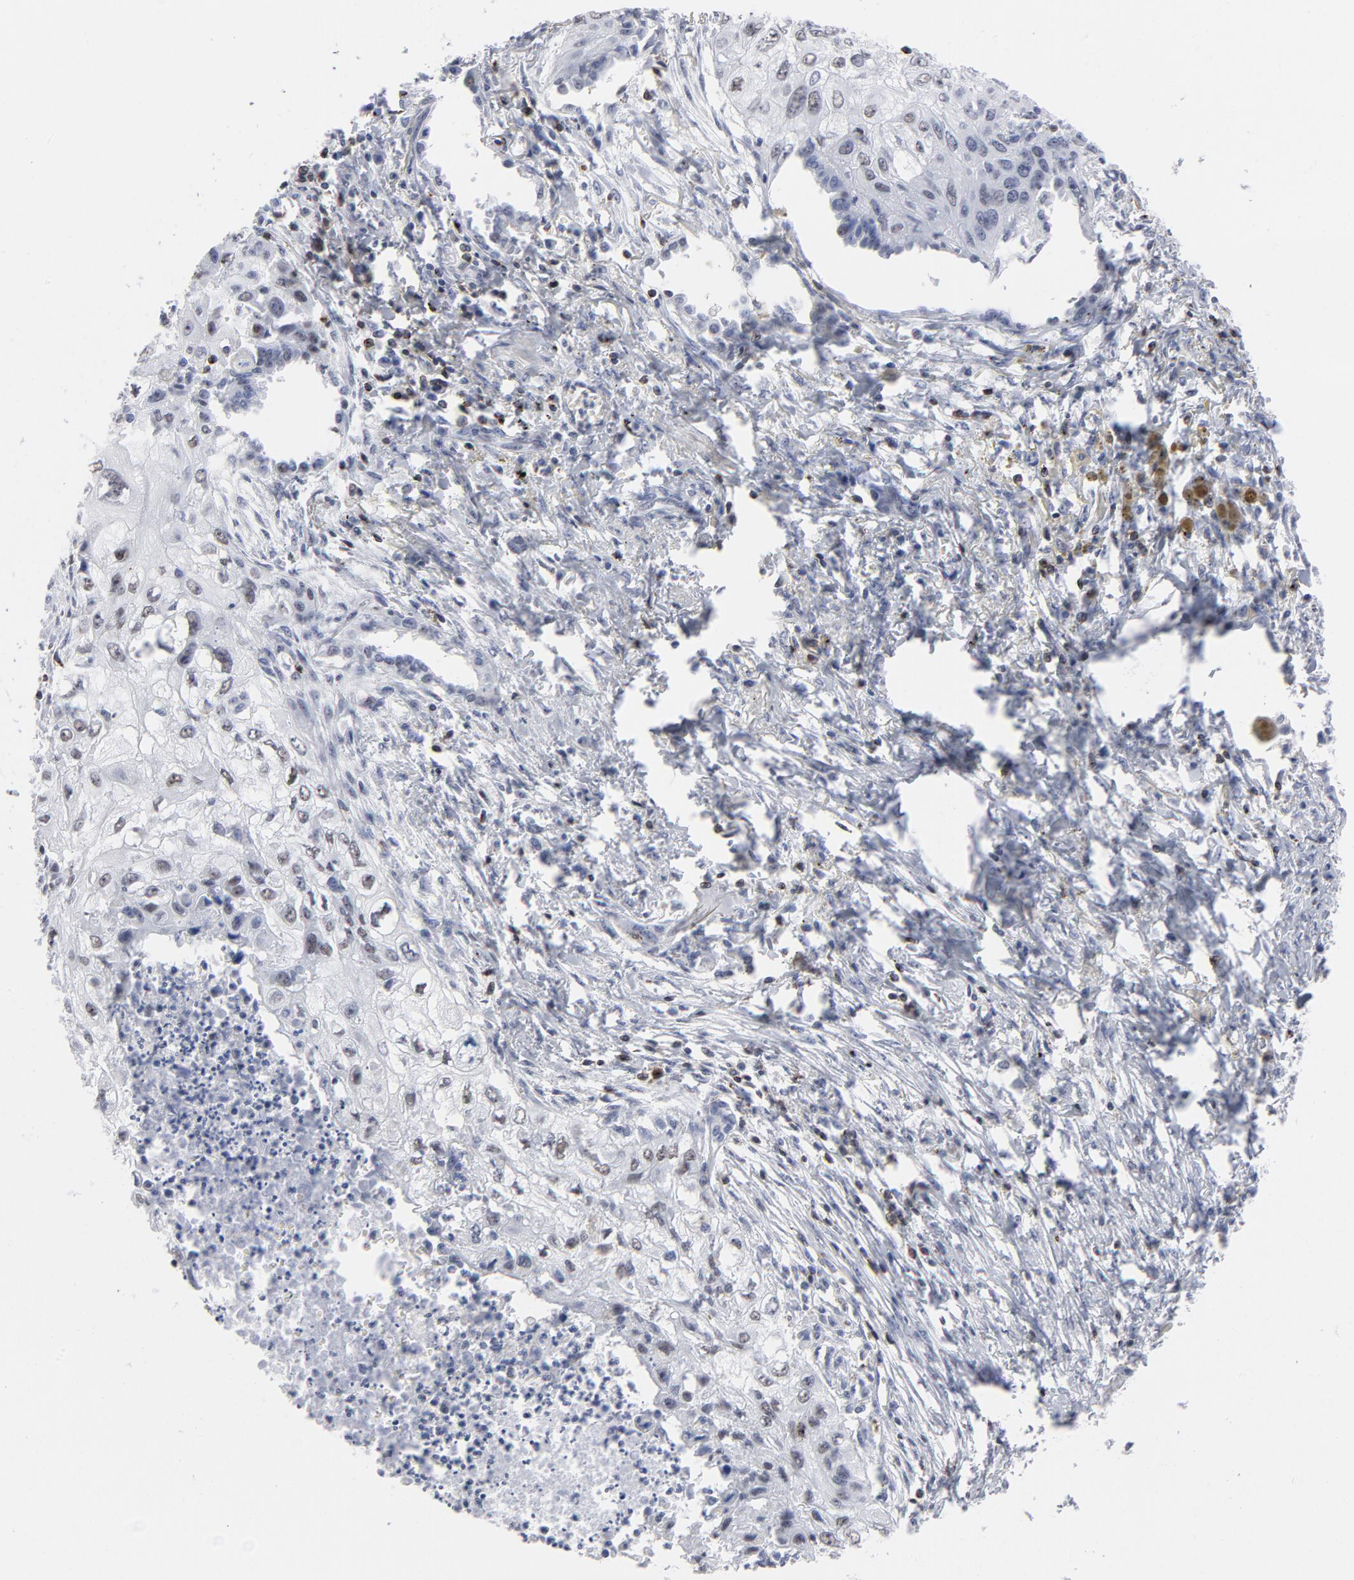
{"staining": {"intensity": "weak", "quantity": "25%-75%", "location": "nuclear"}, "tissue": "lung cancer", "cell_type": "Tumor cells", "image_type": "cancer", "snomed": [{"axis": "morphology", "description": "Squamous cell carcinoma, NOS"}, {"axis": "topography", "description": "Lung"}], "caption": "Immunohistochemistry (IHC) micrograph of human lung cancer (squamous cell carcinoma) stained for a protein (brown), which displays low levels of weak nuclear positivity in about 25%-75% of tumor cells.", "gene": "CD2", "patient": {"sex": "male", "age": 71}}